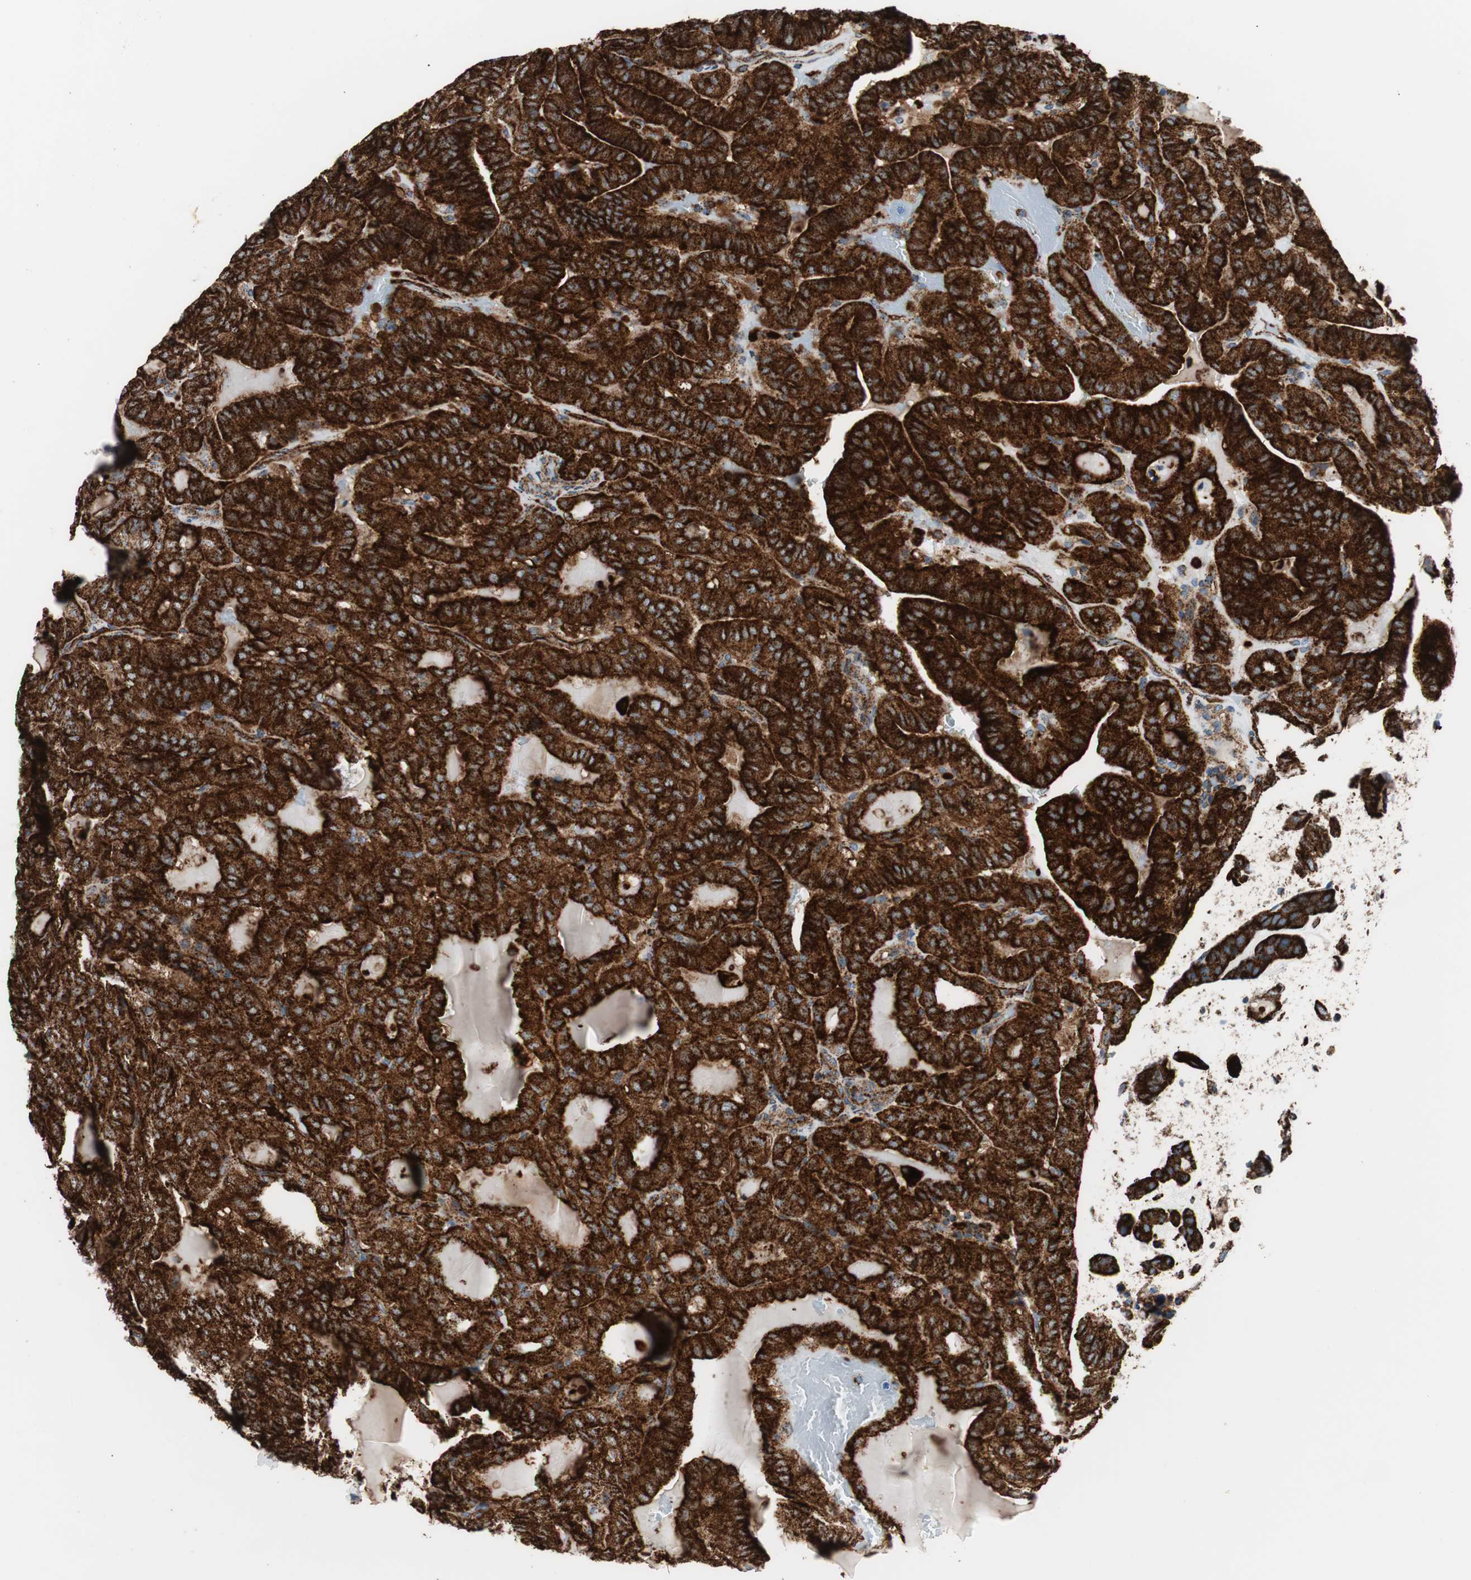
{"staining": {"intensity": "strong", "quantity": ">75%", "location": "cytoplasmic/membranous"}, "tissue": "thyroid cancer", "cell_type": "Tumor cells", "image_type": "cancer", "snomed": [{"axis": "morphology", "description": "Papillary adenocarcinoma, NOS"}, {"axis": "topography", "description": "Thyroid gland"}], "caption": "Immunohistochemistry histopathology image of papillary adenocarcinoma (thyroid) stained for a protein (brown), which displays high levels of strong cytoplasmic/membranous expression in about >75% of tumor cells.", "gene": "LAMP1", "patient": {"sex": "male", "age": 77}}